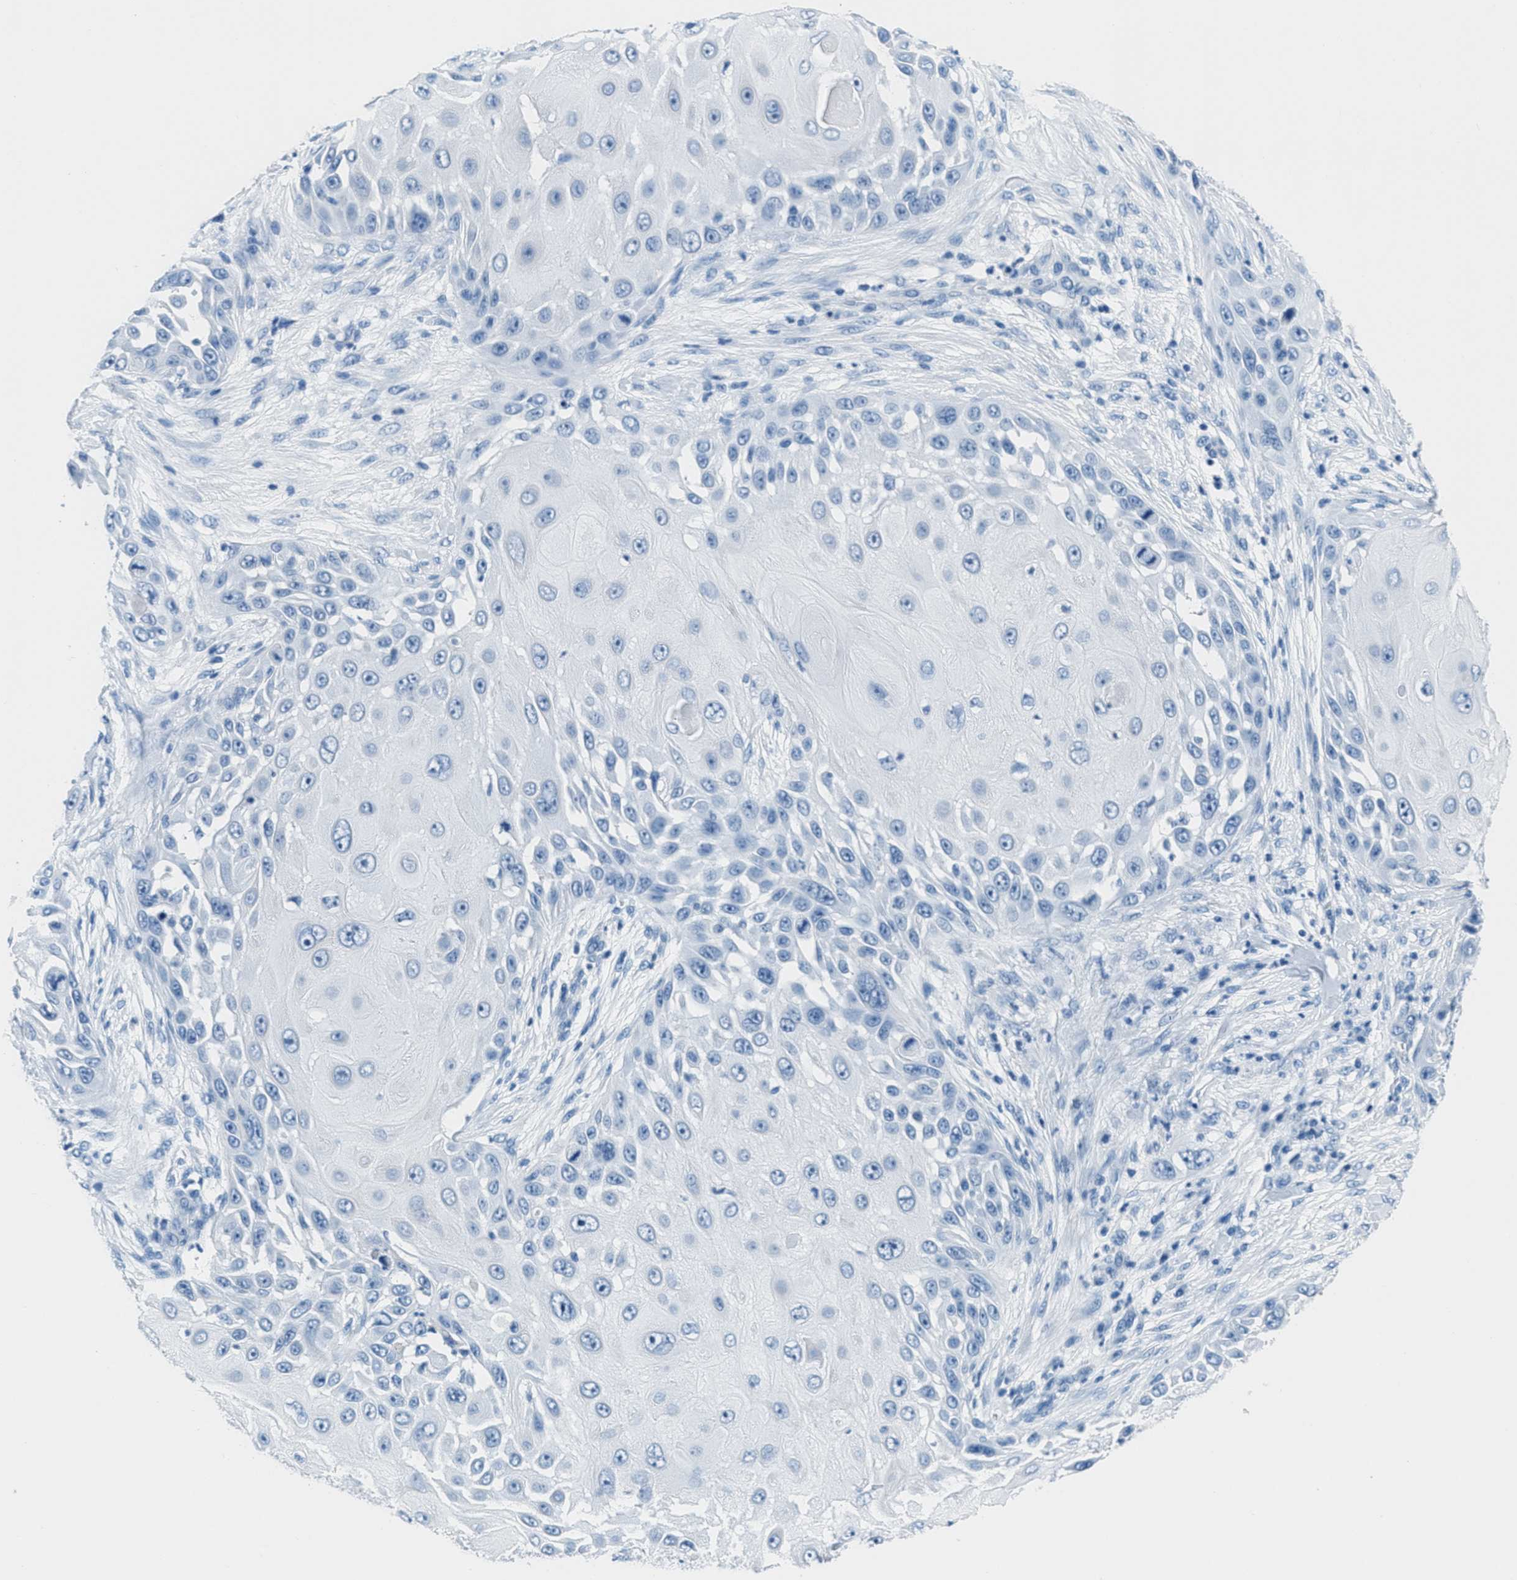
{"staining": {"intensity": "negative", "quantity": "none", "location": "none"}, "tissue": "skin cancer", "cell_type": "Tumor cells", "image_type": "cancer", "snomed": [{"axis": "morphology", "description": "Squamous cell carcinoma, NOS"}, {"axis": "topography", "description": "Skin"}], "caption": "A micrograph of skin squamous cell carcinoma stained for a protein exhibits no brown staining in tumor cells.", "gene": "MGARP", "patient": {"sex": "female", "age": 44}}